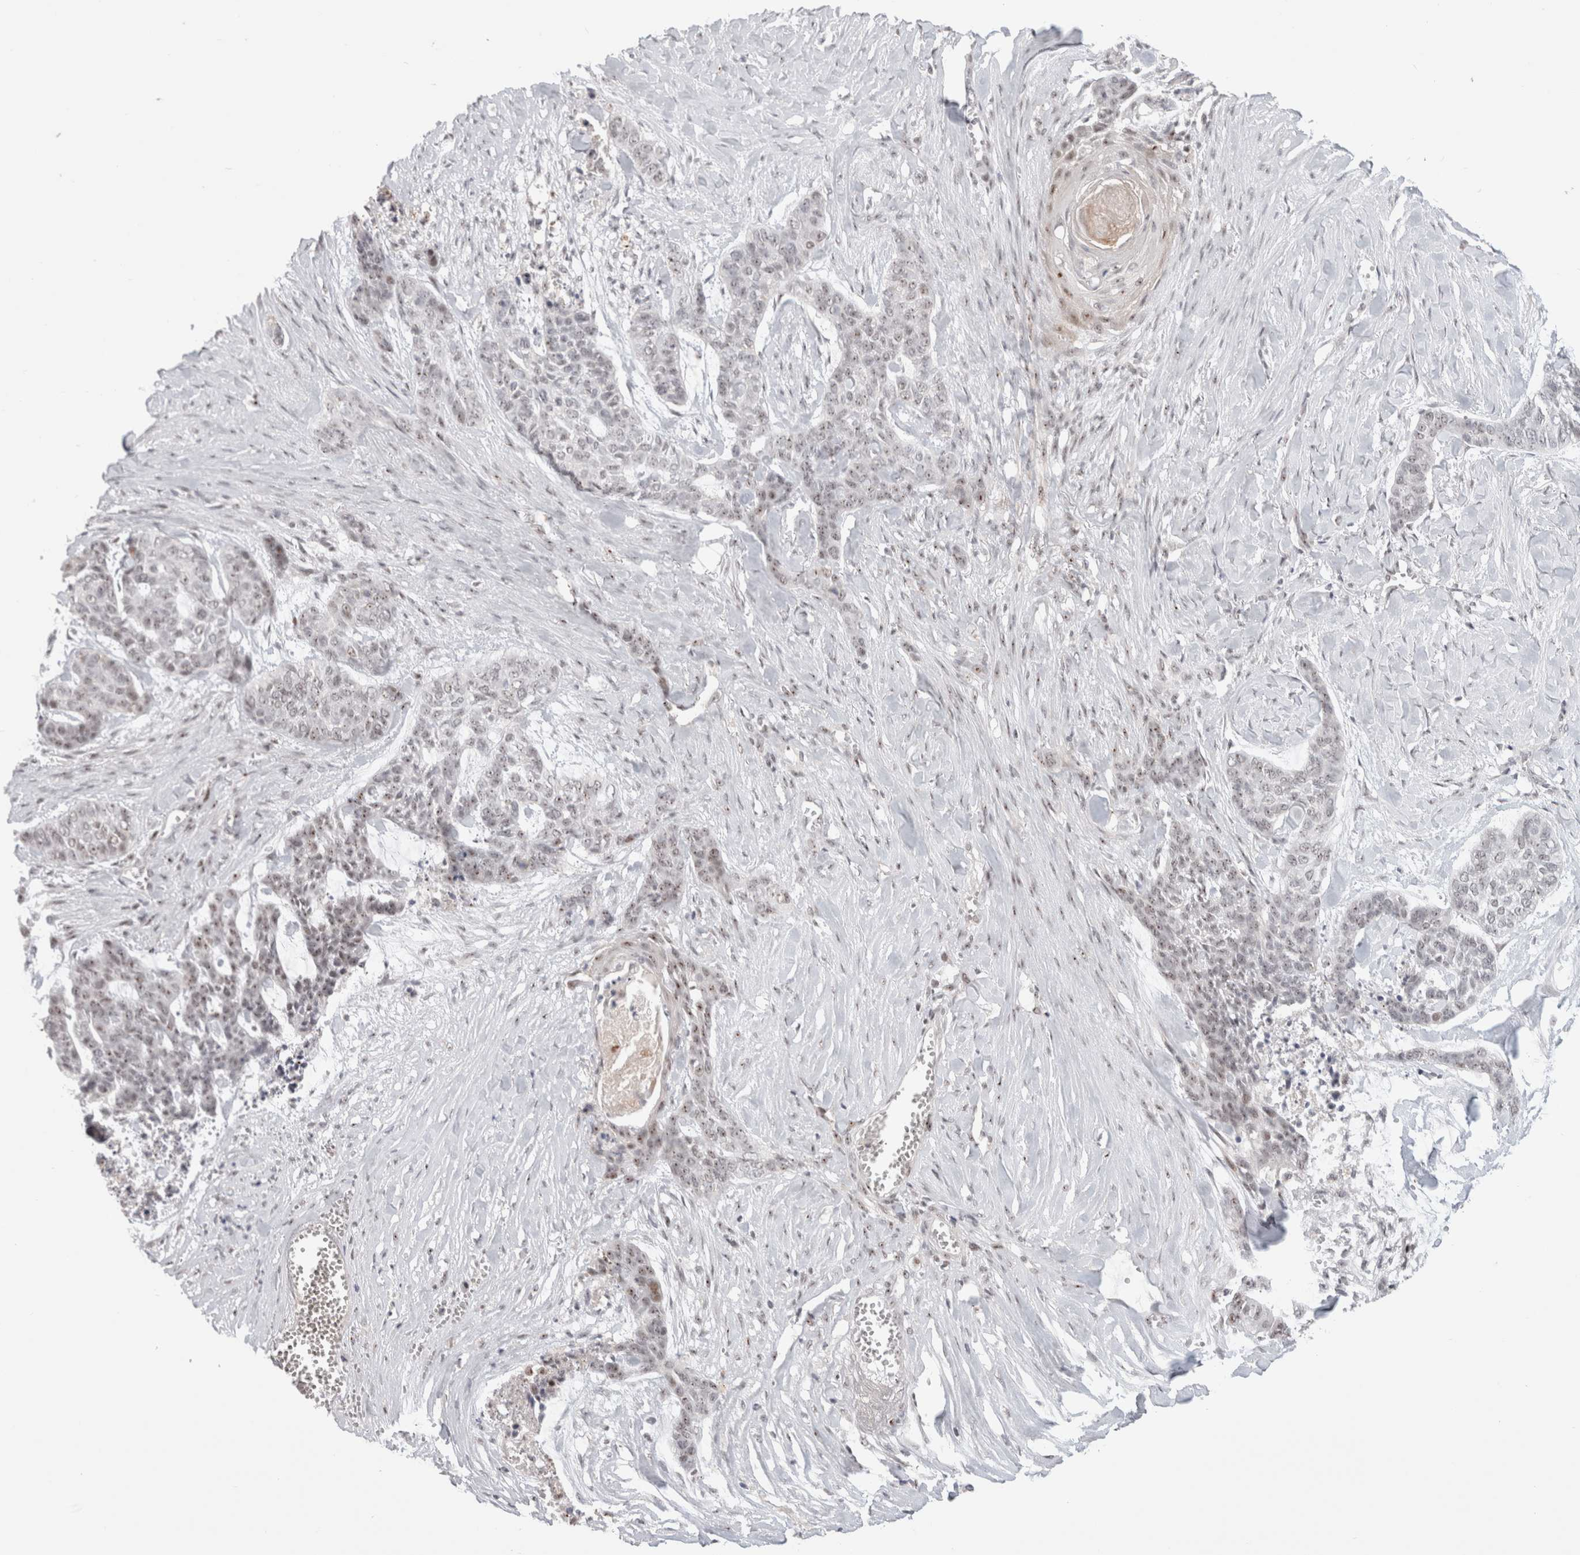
{"staining": {"intensity": "weak", "quantity": "<25%", "location": "nuclear"}, "tissue": "skin cancer", "cell_type": "Tumor cells", "image_type": "cancer", "snomed": [{"axis": "morphology", "description": "Basal cell carcinoma"}, {"axis": "topography", "description": "Skin"}], "caption": "Immunohistochemical staining of human skin cancer demonstrates no significant positivity in tumor cells. Brightfield microscopy of immunohistochemistry (IHC) stained with DAB (brown) and hematoxylin (blue), captured at high magnification.", "gene": "SENP6", "patient": {"sex": "female", "age": 64}}